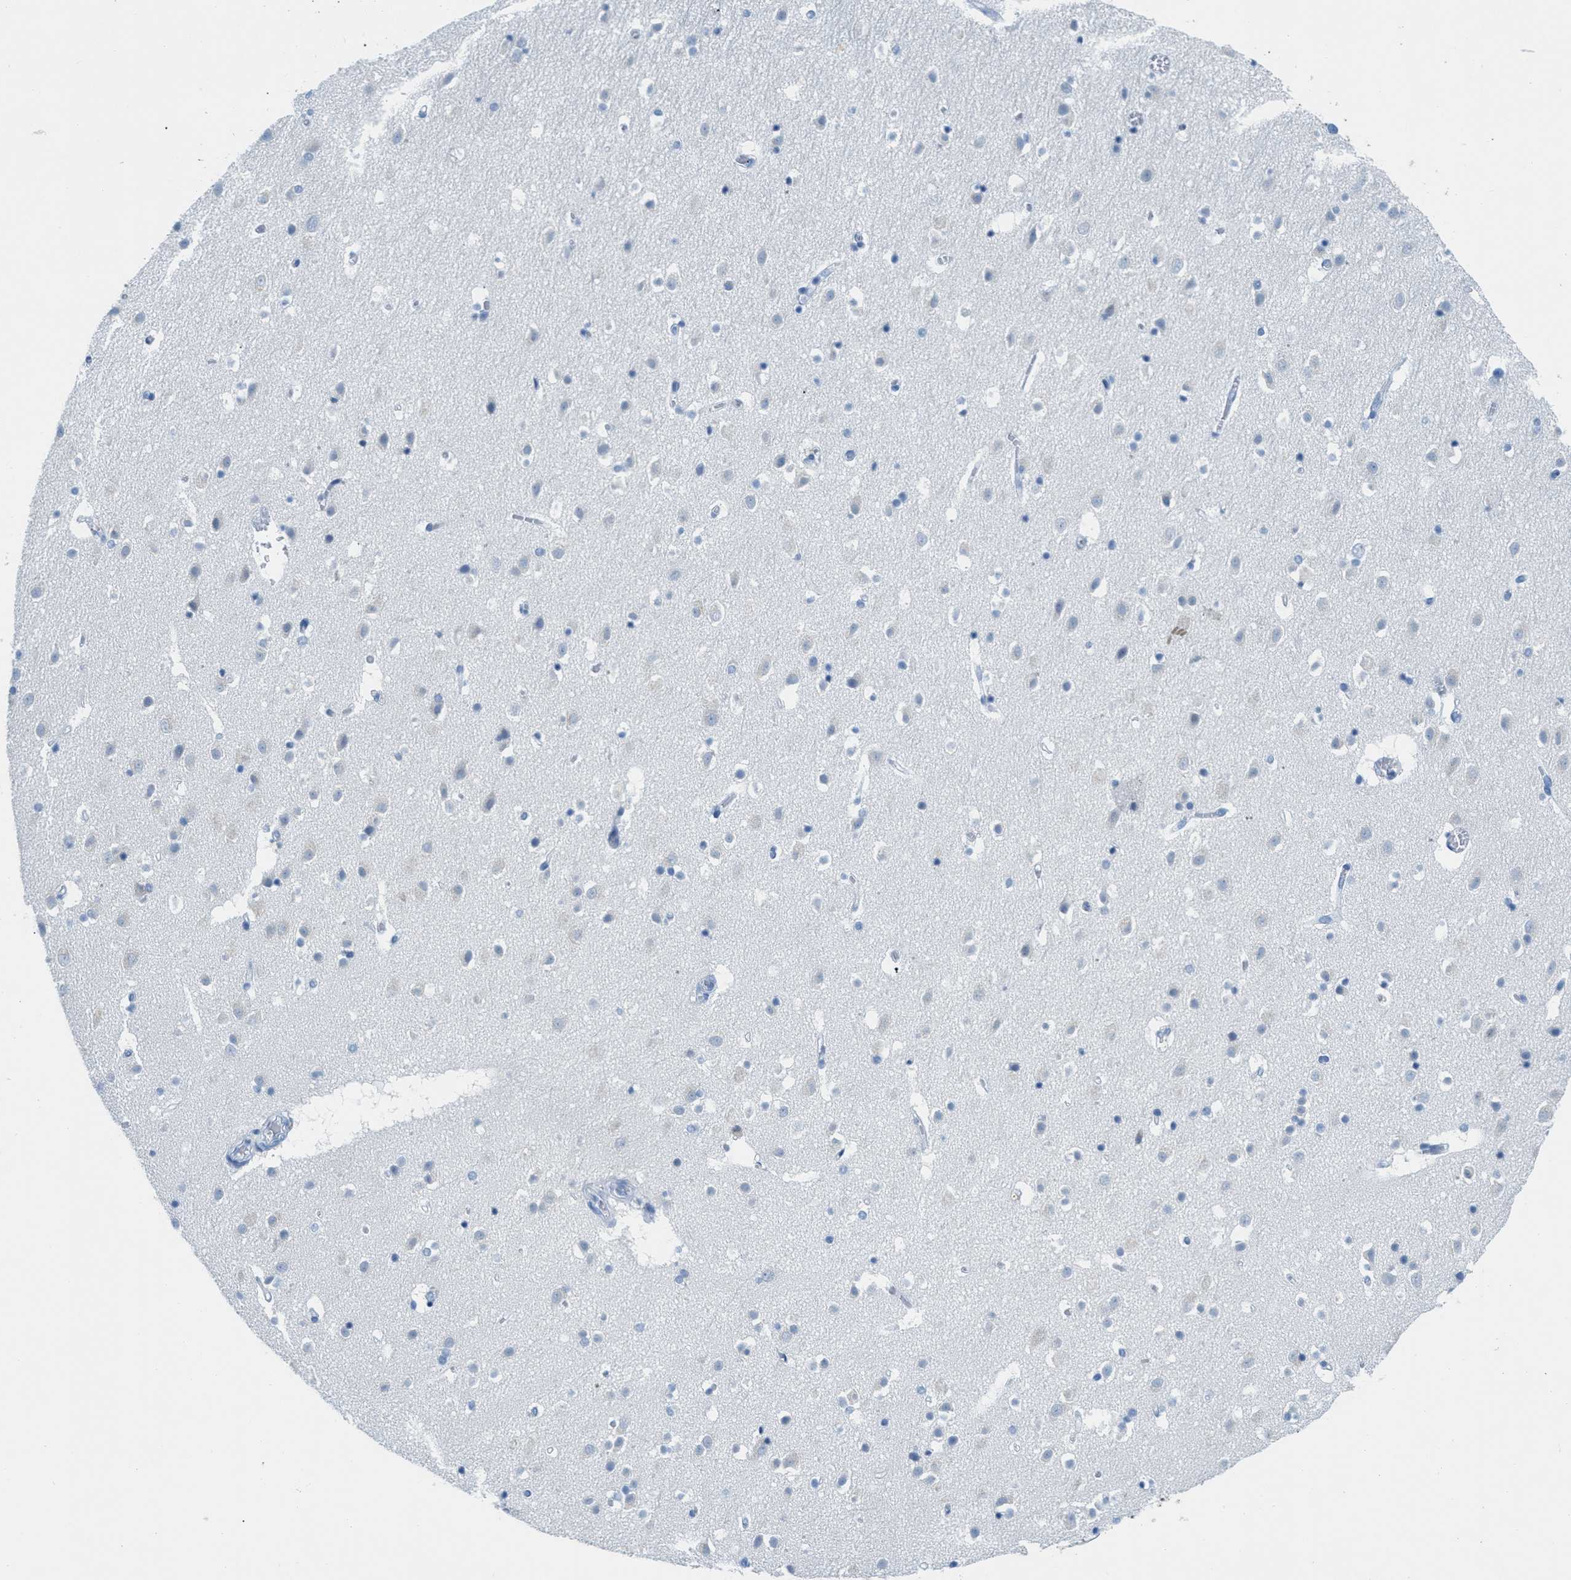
{"staining": {"intensity": "negative", "quantity": "none", "location": "none"}, "tissue": "hippocampus", "cell_type": "Glial cells", "image_type": "normal", "snomed": [{"axis": "morphology", "description": "Normal tissue, NOS"}, {"axis": "topography", "description": "Hippocampus"}], "caption": "Immunohistochemical staining of unremarkable human hippocampus displays no significant staining in glial cells. Nuclei are stained in blue.", "gene": "ORC6", "patient": {"sex": "male", "age": 45}}